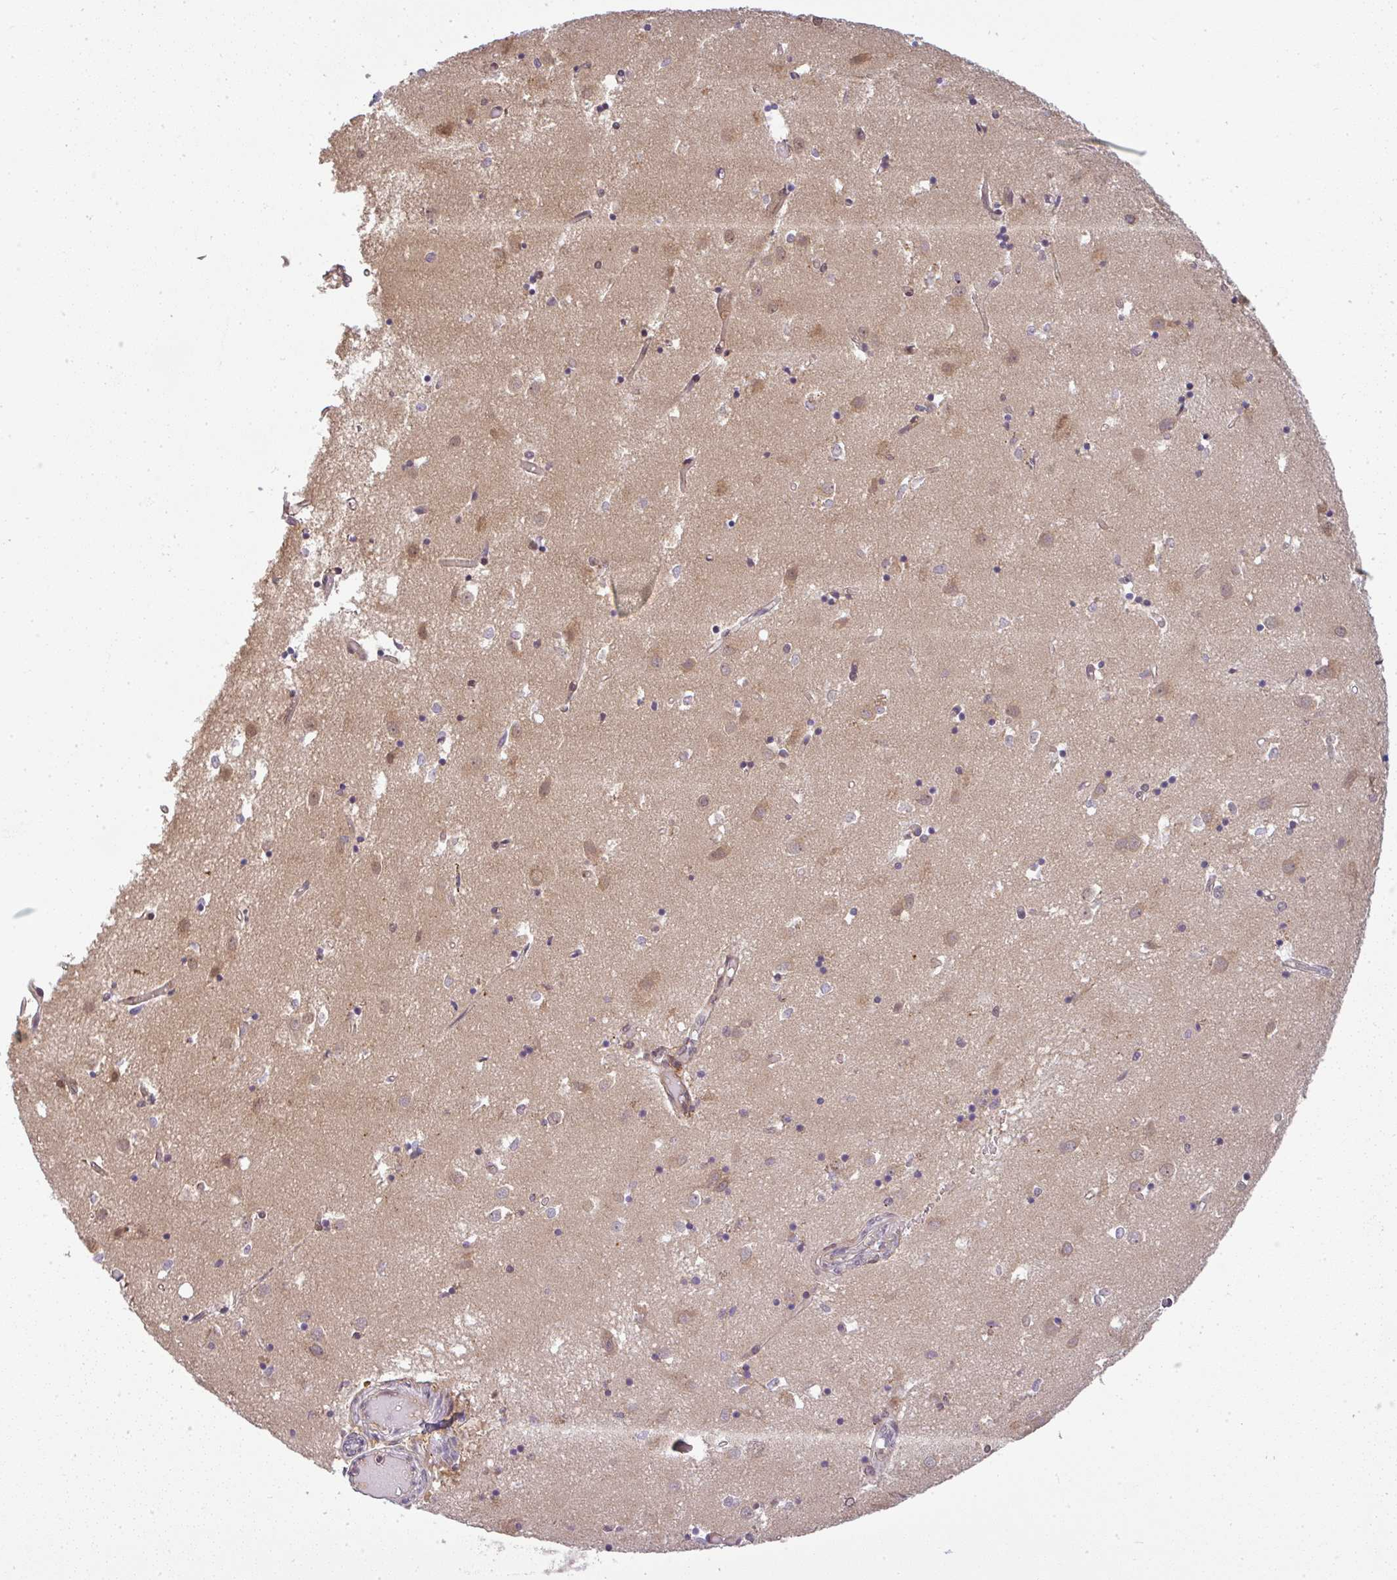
{"staining": {"intensity": "negative", "quantity": "none", "location": "none"}, "tissue": "caudate", "cell_type": "Glial cells", "image_type": "normal", "snomed": [{"axis": "morphology", "description": "Normal tissue, NOS"}, {"axis": "topography", "description": "Lateral ventricle wall"}], "caption": "Immunohistochemistry micrograph of normal caudate: caudate stained with DAB reveals no significant protein staining in glial cells.", "gene": "FAM153A", "patient": {"sex": "male", "age": 70}}